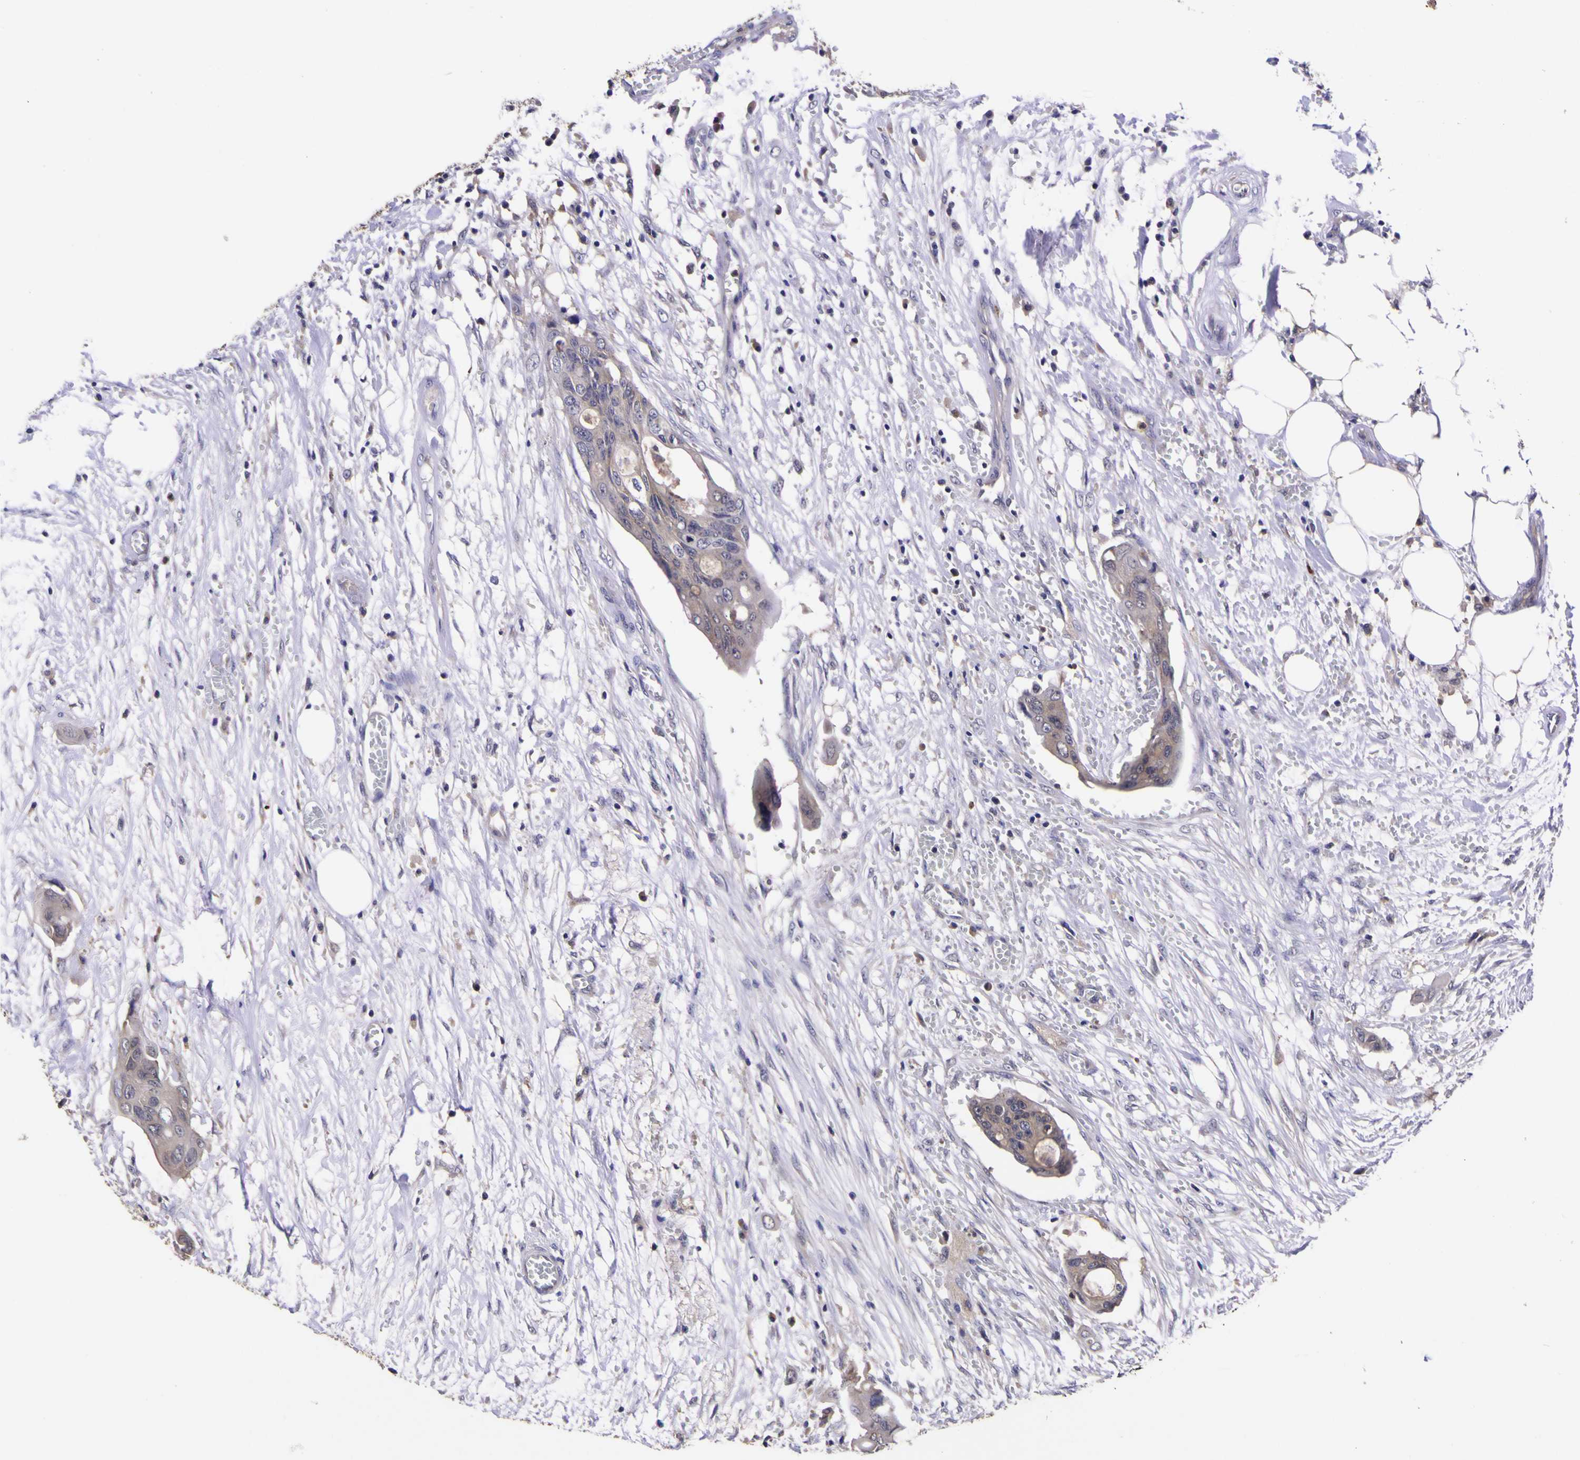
{"staining": {"intensity": "weak", "quantity": ">75%", "location": "cytoplasmic/membranous"}, "tissue": "colorectal cancer", "cell_type": "Tumor cells", "image_type": "cancer", "snomed": [{"axis": "morphology", "description": "Adenocarcinoma, NOS"}, {"axis": "topography", "description": "Colon"}], "caption": "Colorectal adenocarcinoma tissue demonstrates weak cytoplasmic/membranous expression in about >75% of tumor cells Immunohistochemistry stains the protein of interest in brown and the nuclei are stained blue.", "gene": "MAPK14", "patient": {"sex": "female", "age": 57}}